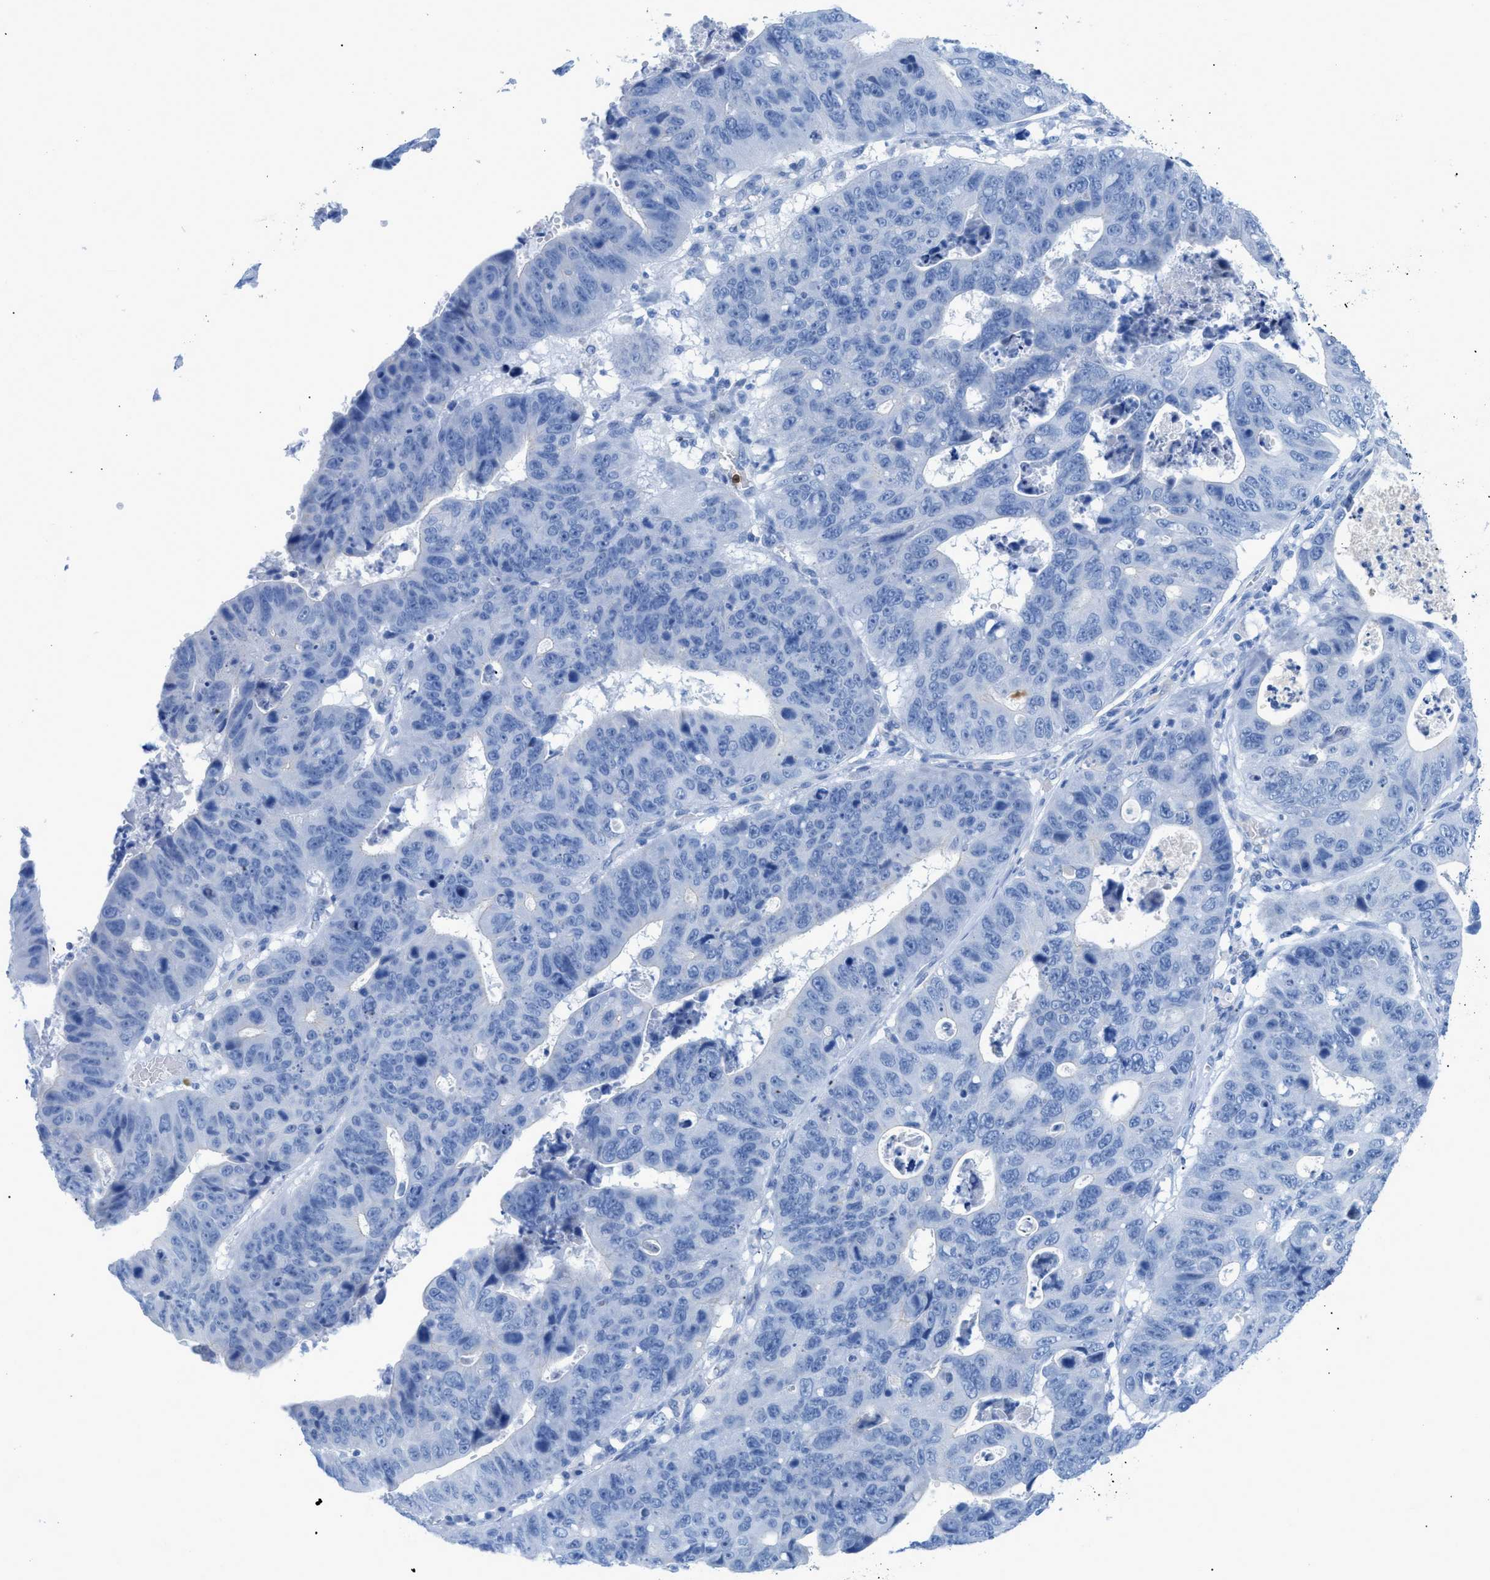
{"staining": {"intensity": "negative", "quantity": "none", "location": "none"}, "tissue": "stomach cancer", "cell_type": "Tumor cells", "image_type": "cancer", "snomed": [{"axis": "morphology", "description": "Adenocarcinoma, NOS"}, {"axis": "topography", "description": "Stomach"}], "caption": "This is an IHC photomicrograph of stomach cancer. There is no expression in tumor cells.", "gene": "TCL1A", "patient": {"sex": "male", "age": 59}}